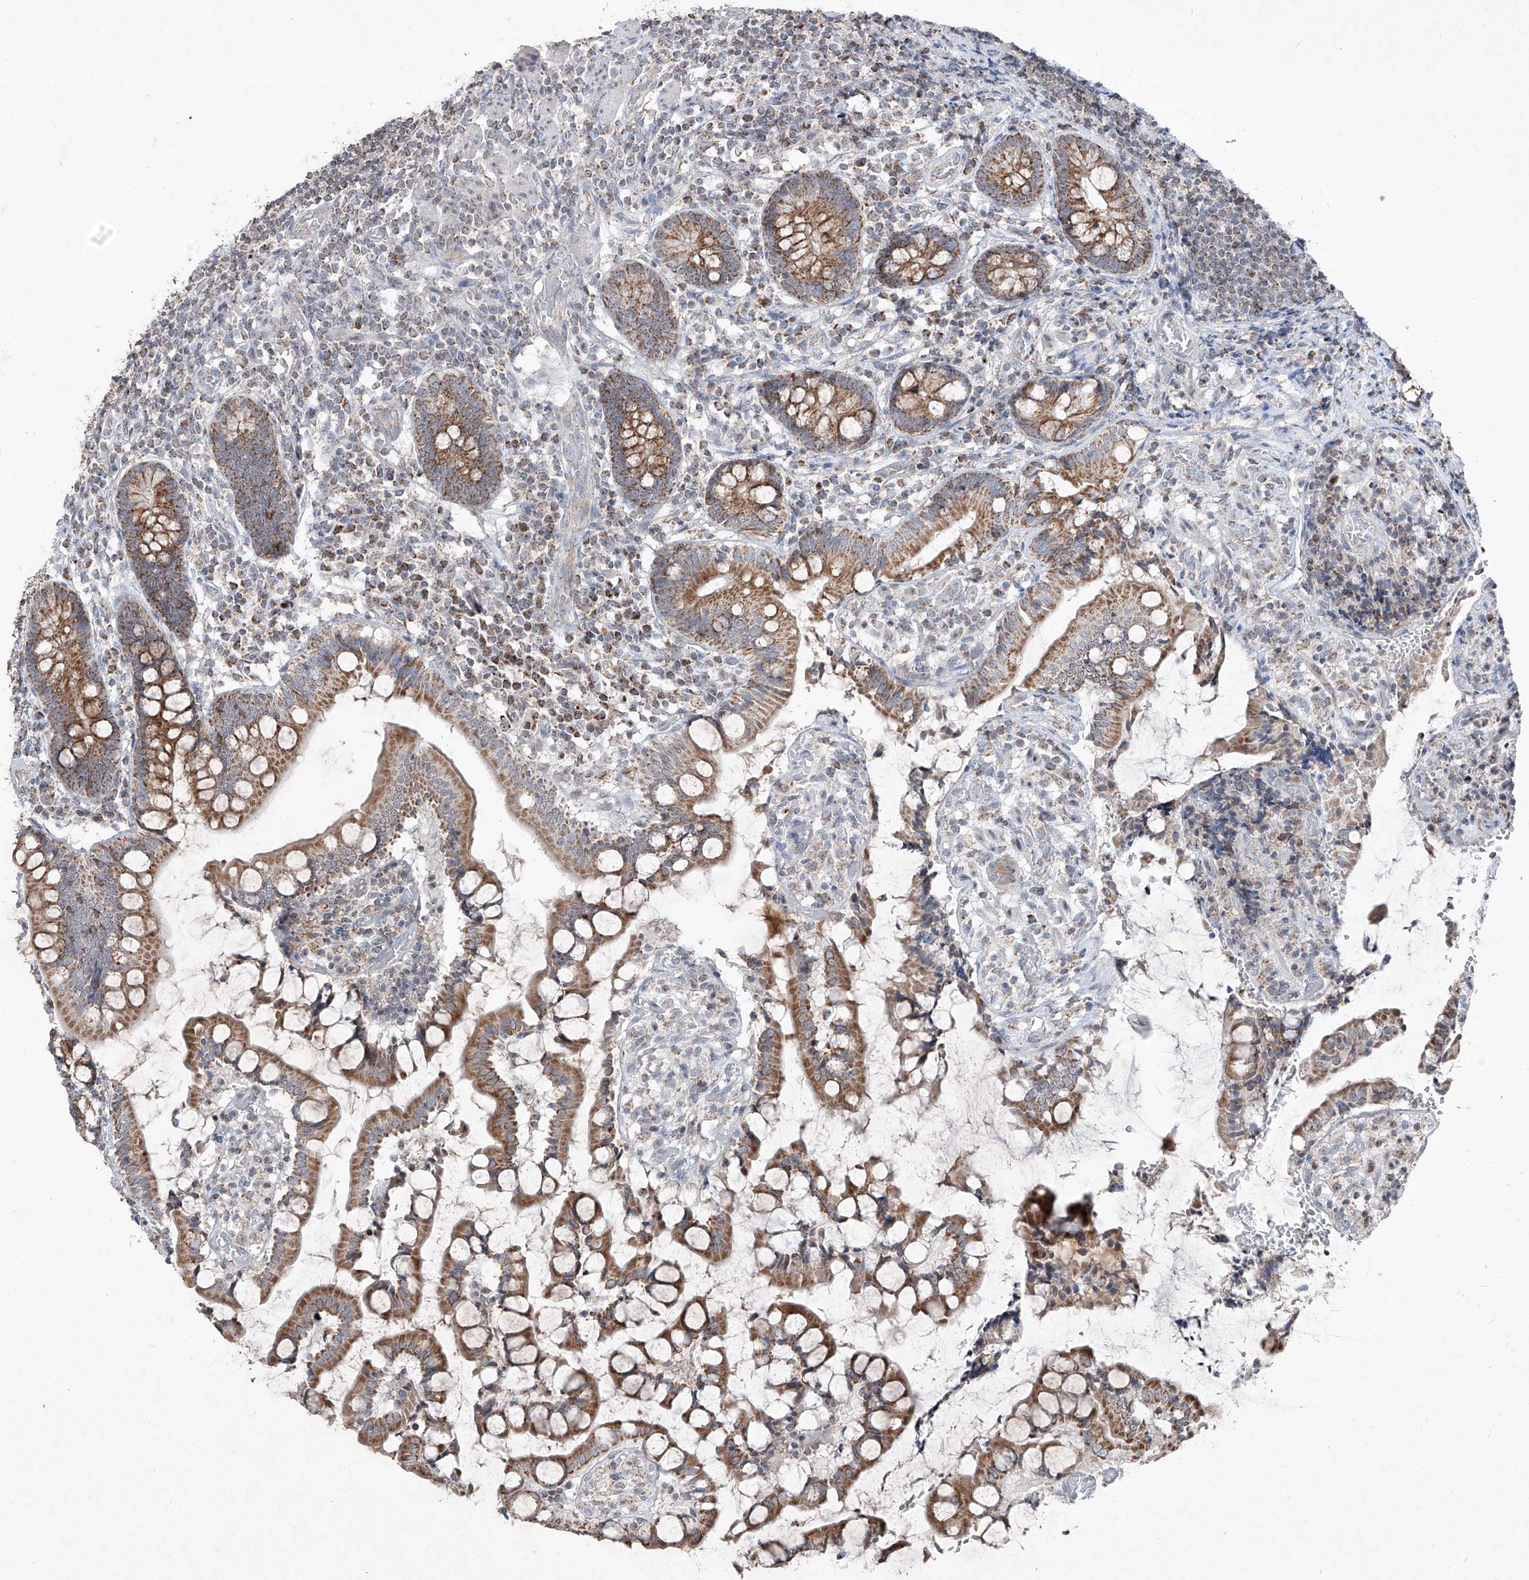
{"staining": {"intensity": "strong", "quantity": ">75%", "location": "cytoplasmic/membranous"}, "tissue": "small intestine", "cell_type": "Glandular cells", "image_type": "normal", "snomed": [{"axis": "morphology", "description": "Normal tissue, NOS"}, {"axis": "topography", "description": "Small intestine"}], "caption": "Small intestine stained with DAB (3,3'-diaminobenzidine) immunohistochemistry (IHC) displays high levels of strong cytoplasmic/membranous staining in approximately >75% of glandular cells. (DAB IHC, brown staining for protein, blue staining for nuclei).", "gene": "NDUFB3", "patient": {"sex": "male", "age": 52}}